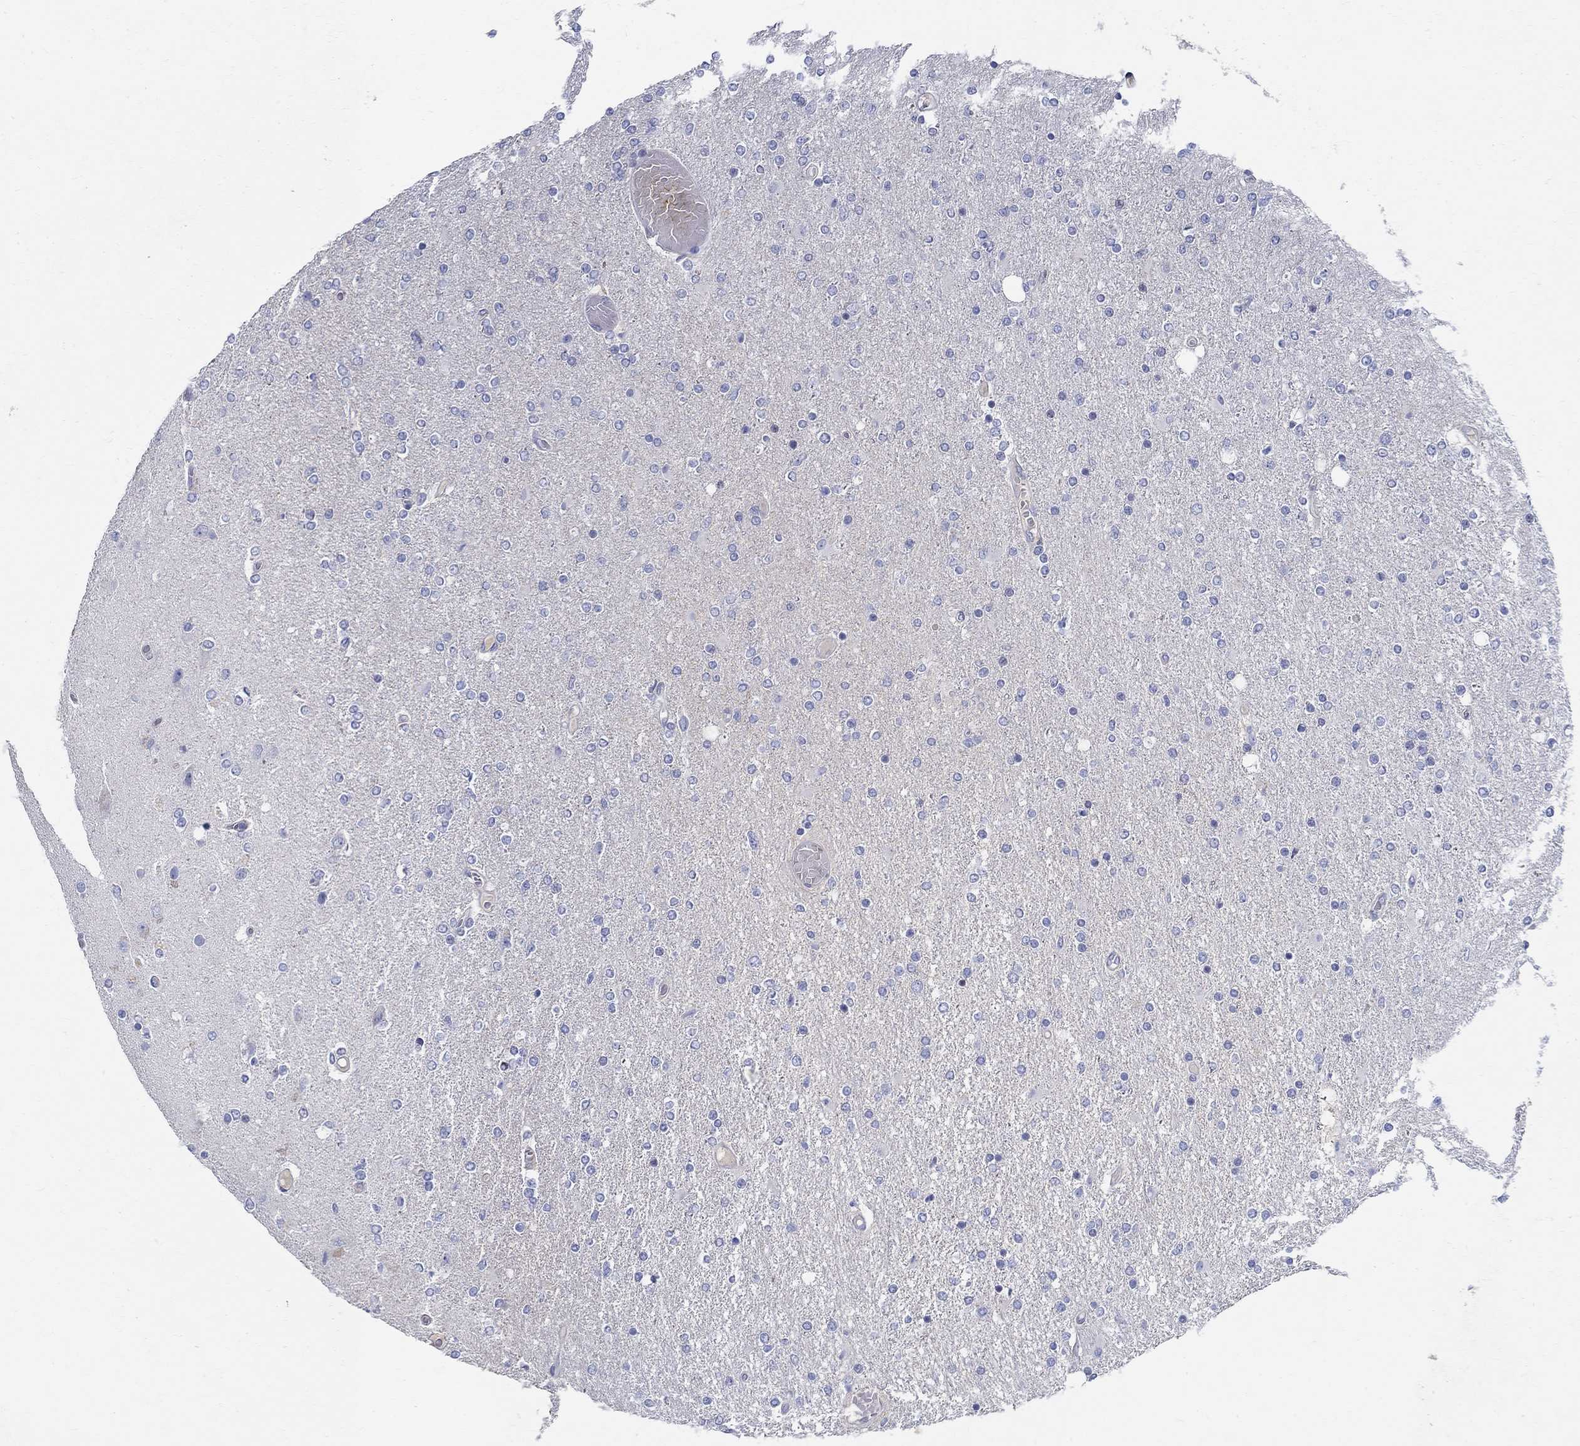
{"staining": {"intensity": "negative", "quantity": "none", "location": "none"}, "tissue": "glioma", "cell_type": "Tumor cells", "image_type": "cancer", "snomed": [{"axis": "morphology", "description": "Glioma, malignant, High grade"}, {"axis": "topography", "description": "Cerebral cortex"}], "caption": "Glioma was stained to show a protein in brown. There is no significant staining in tumor cells. The staining was performed using DAB to visualize the protein expression in brown, while the nuclei were stained in blue with hematoxylin (Magnification: 20x).", "gene": "CRYGD", "patient": {"sex": "male", "age": 70}}